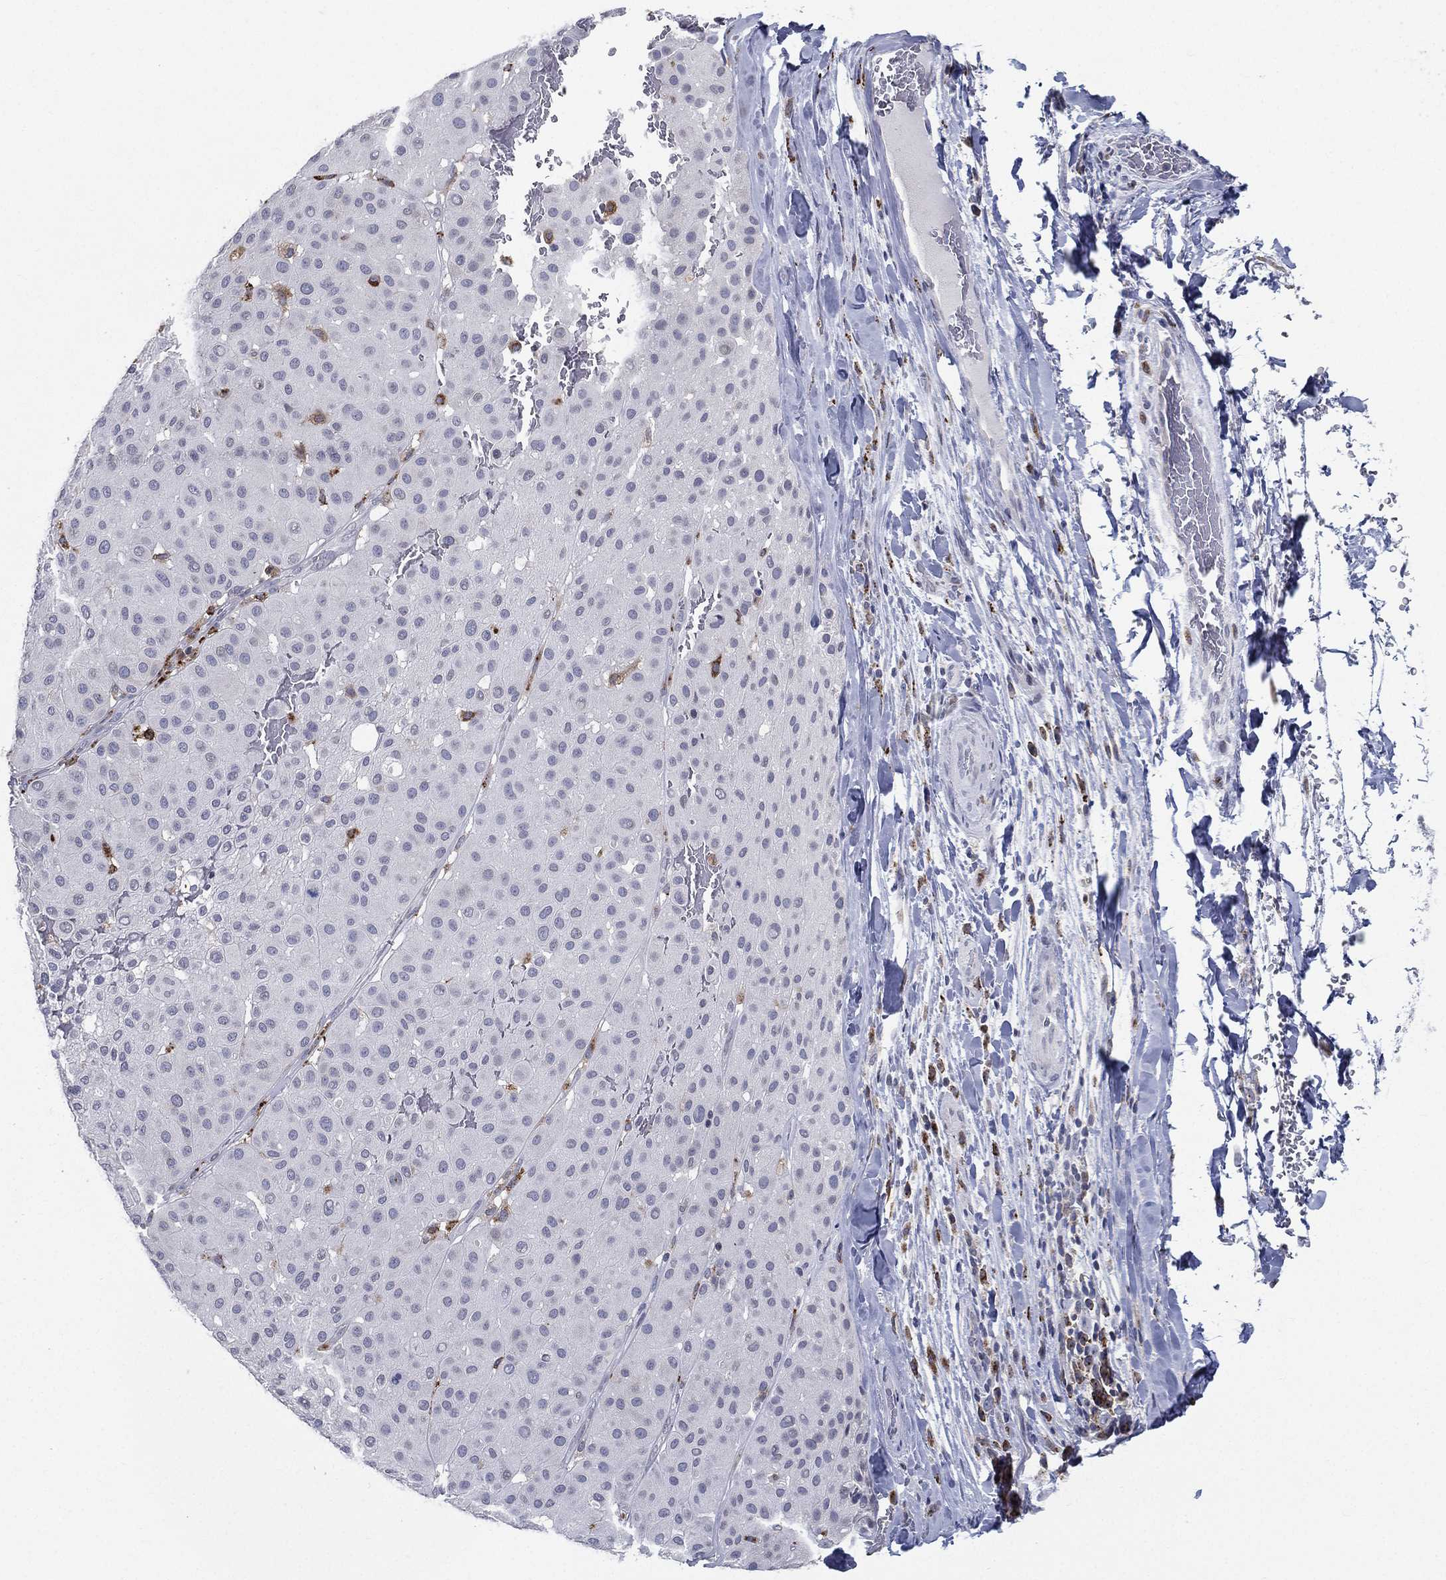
{"staining": {"intensity": "negative", "quantity": "none", "location": "none"}, "tissue": "melanoma", "cell_type": "Tumor cells", "image_type": "cancer", "snomed": [{"axis": "morphology", "description": "Malignant melanoma, Metastatic site"}, {"axis": "topography", "description": "Smooth muscle"}], "caption": "A histopathology image of human malignant melanoma (metastatic site) is negative for staining in tumor cells. (Immunohistochemistry, brightfield microscopy, high magnification).", "gene": "EVI2B", "patient": {"sex": "male", "age": 41}}